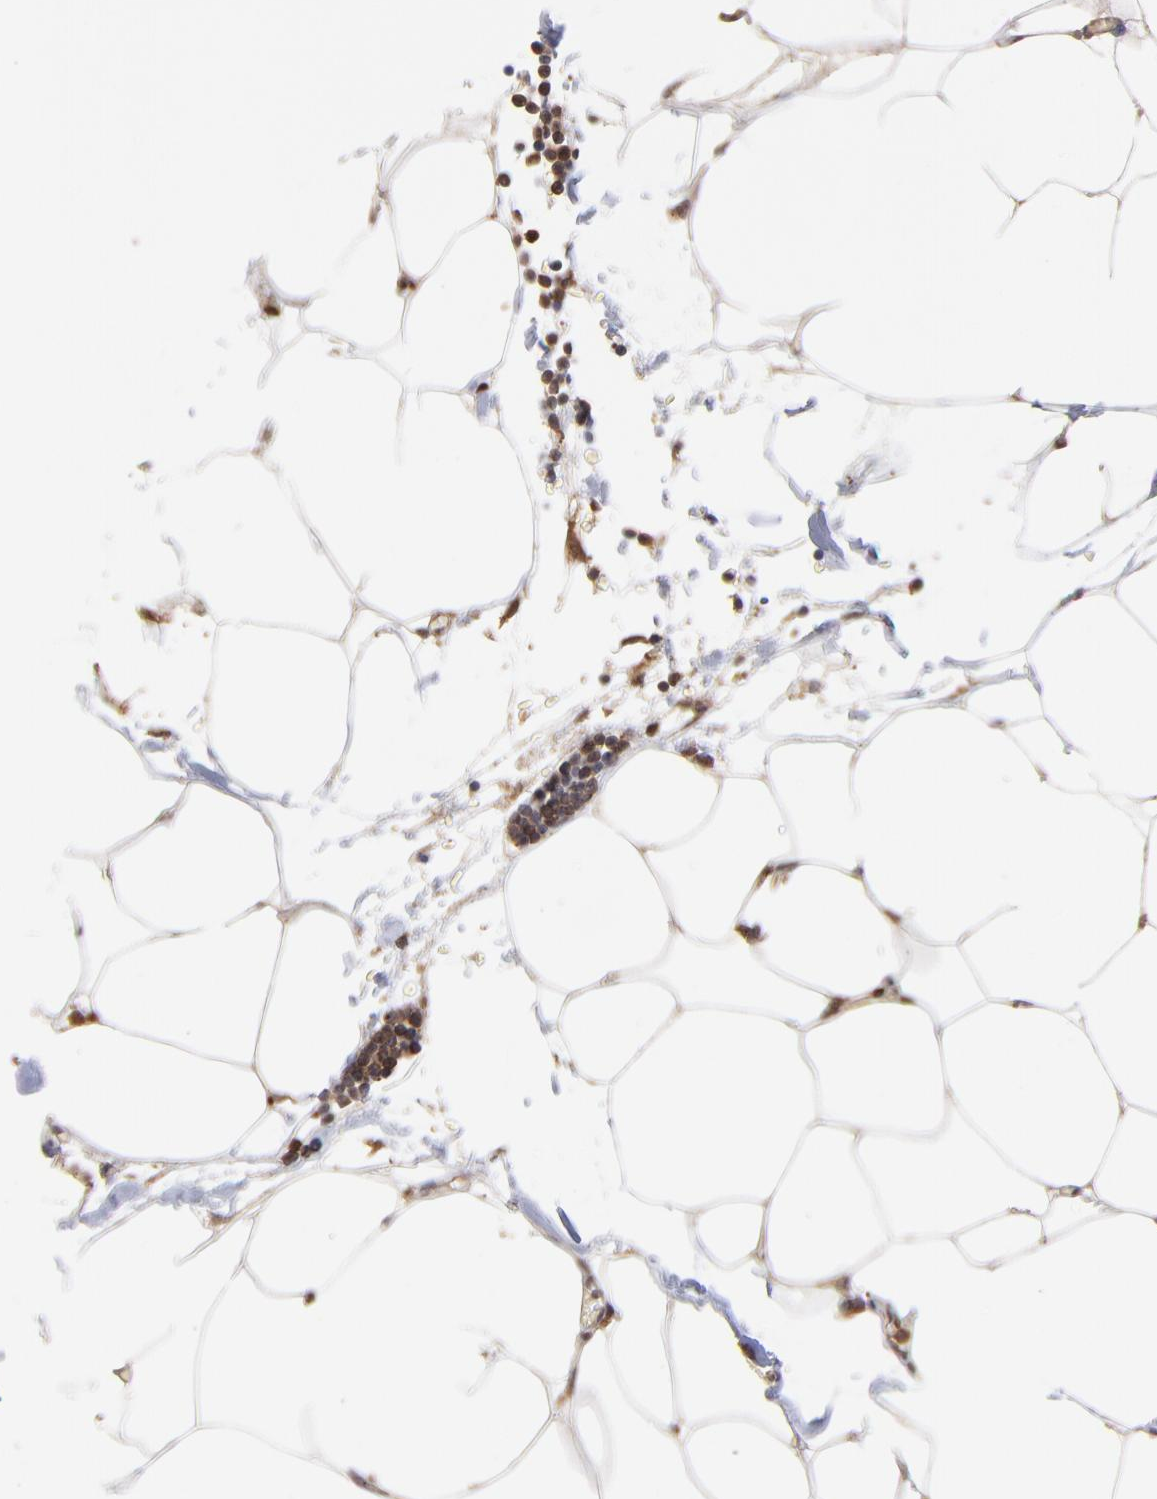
{"staining": {"intensity": "weak", "quantity": "25%-75%", "location": "cytoplasmic/membranous"}, "tissue": "adipose tissue", "cell_type": "Adipocytes", "image_type": "normal", "snomed": [{"axis": "morphology", "description": "Normal tissue, NOS"}, {"axis": "morphology", "description": "Adenocarcinoma, NOS"}, {"axis": "topography", "description": "Colon"}, {"axis": "topography", "description": "Peripheral nerve tissue"}], "caption": "High-magnification brightfield microscopy of unremarkable adipose tissue stained with DAB (3,3'-diaminobenzidine) (brown) and counterstained with hematoxylin (blue). adipocytes exhibit weak cytoplasmic/membranous staining is appreciated in approximately25%-75% of cells. (DAB (3,3'-diaminobenzidine) = brown stain, brightfield microscopy at high magnification).", "gene": "MAP2K2", "patient": {"sex": "male", "age": 14}}